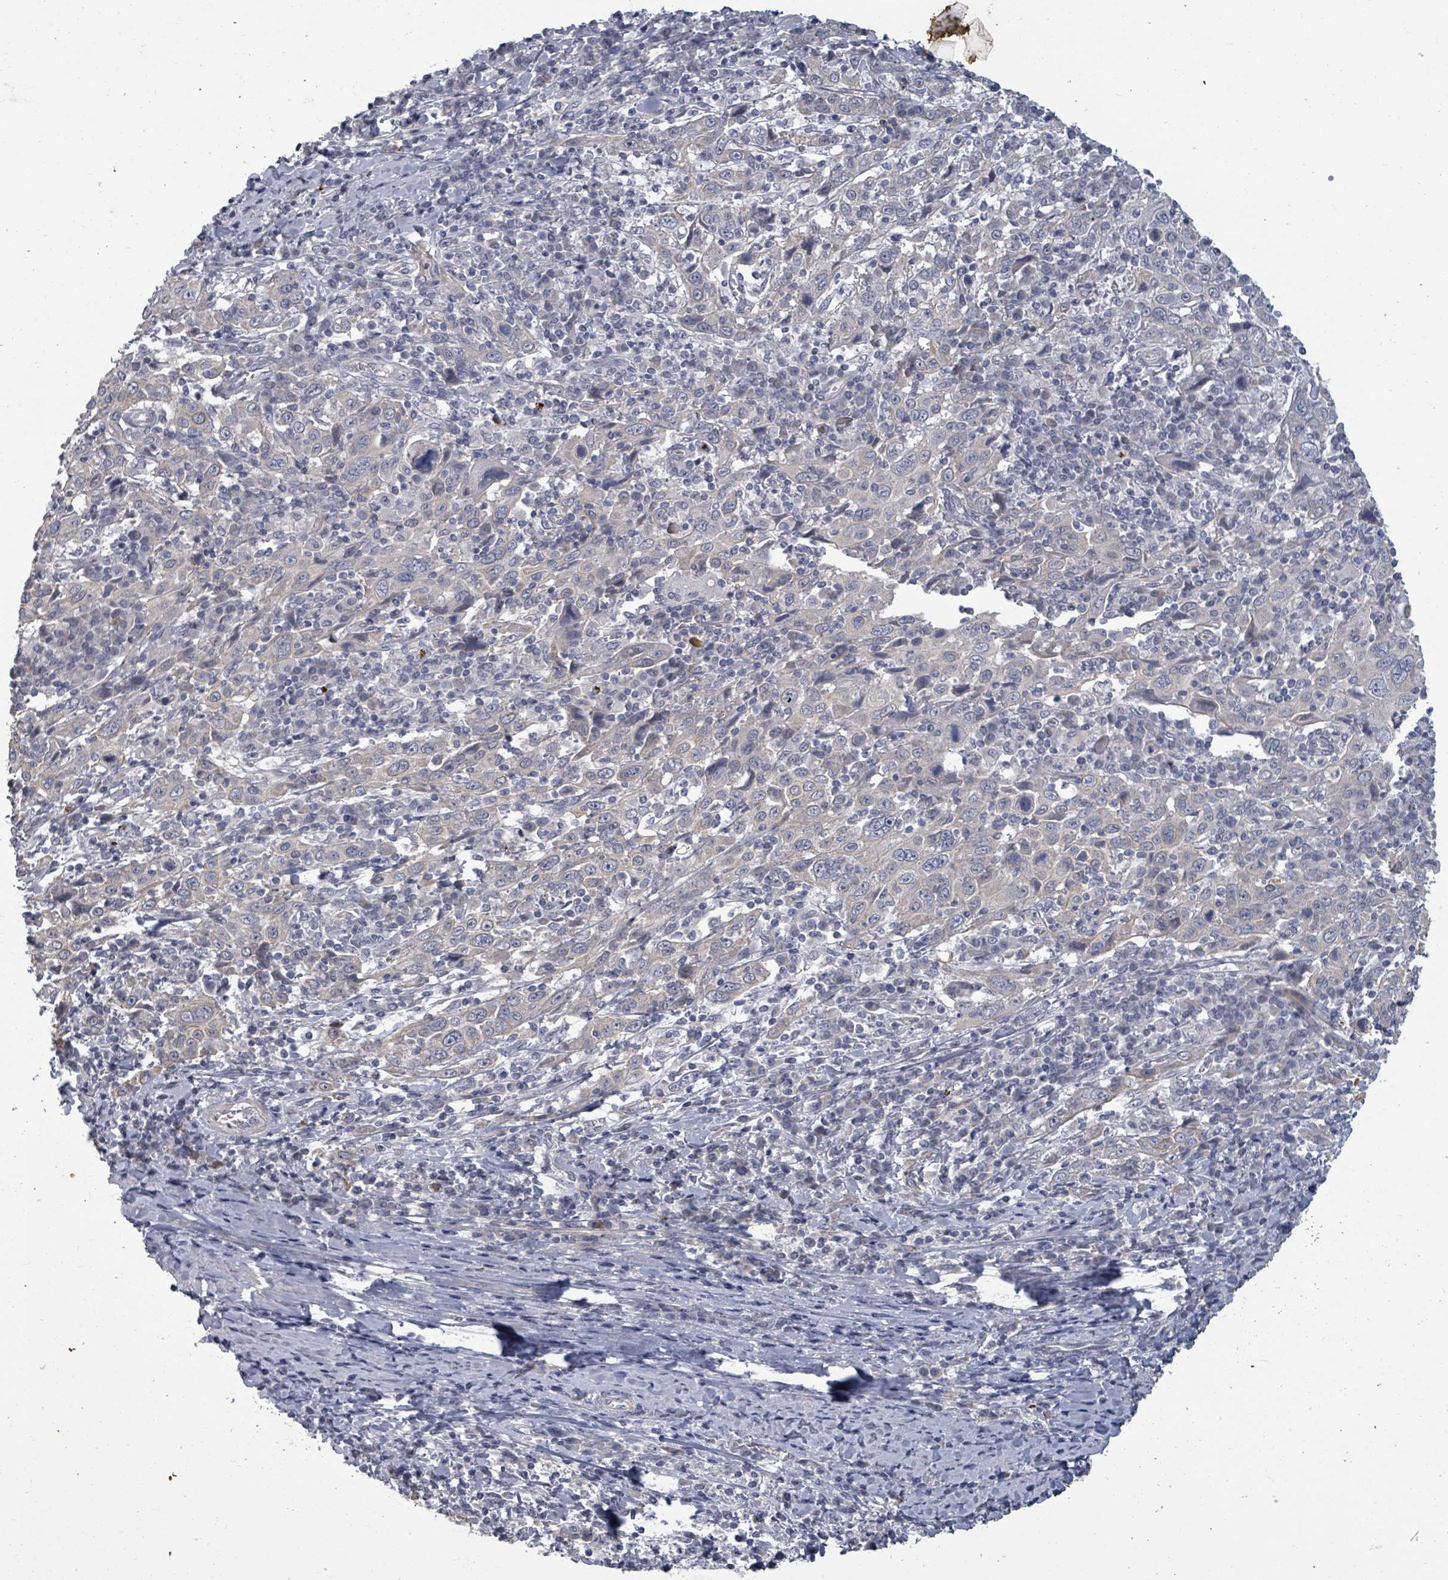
{"staining": {"intensity": "negative", "quantity": "none", "location": "none"}, "tissue": "cervical cancer", "cell_type": "Tumor cells", "image_type": "cancer", "snomed": [{"axis": "morphology", "description": "Squamous cell carcinoma, NOS"}, {"axis": "topography", "description": "Cervix"}], "caption": "Tumor cells are negative for protein expression in human squamous cell carcinoma (cervical). Brightfield microscopy of IHC stained with DAB (brown) and hematoxylin (blue), captured at high magnification.", "gene": "ASB12", "patient": {"sex": "female", "age": 46}}